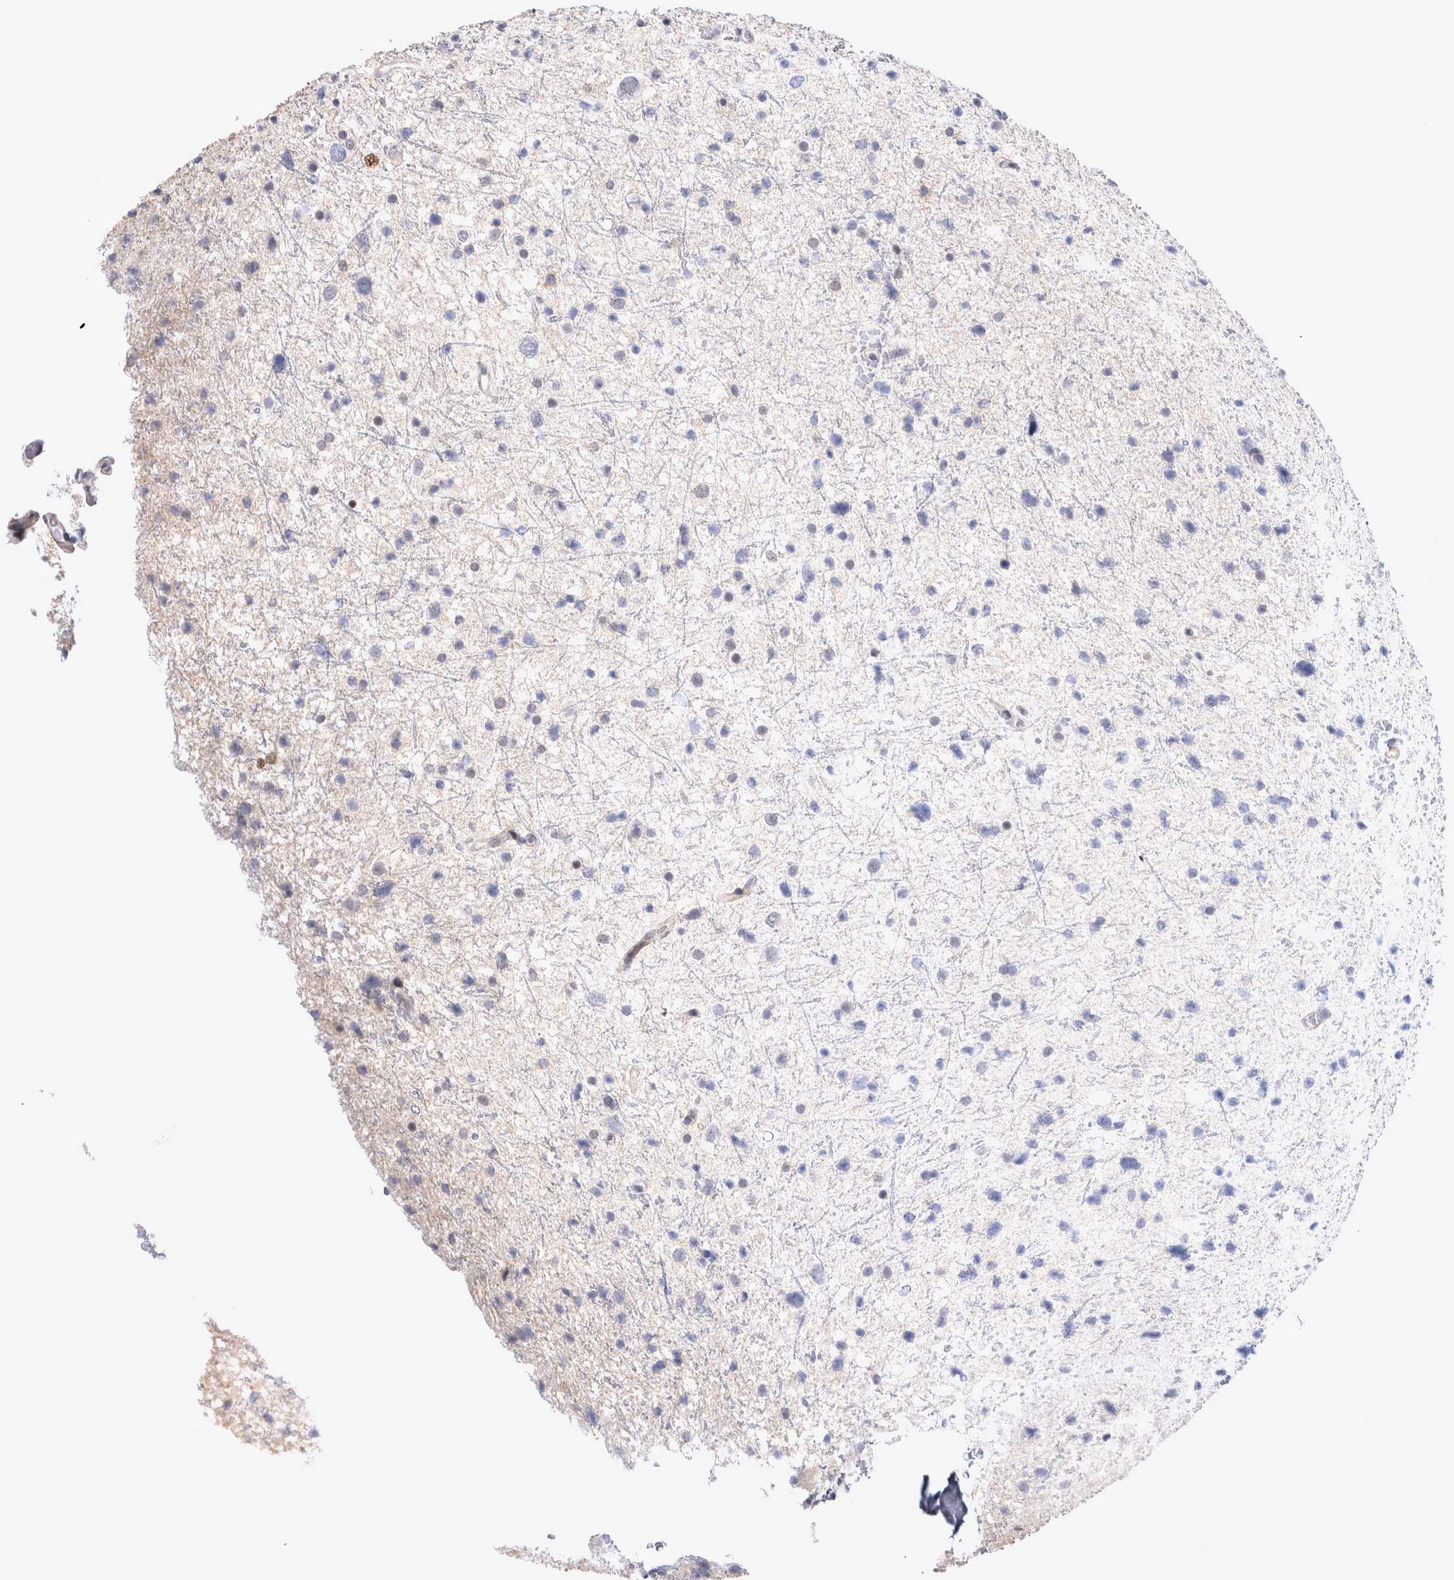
{"staining": {"intensity": "negative", "quantity": "none", "location": "none"}, "tissue": "glioma", "cell_type": "Tumor cells", "image_type": "cancer", "snomed": [{"axis": "morphology", "description": "Glioma, malignant, Low grade"}, {"axis": "topography", "description": "Brain"}], "caption": "Immunohistochemistry (IHC) photomicrograph of human malignant glioma (low-grade) stained for a protein (brown), which reveals no positivity in tumor cells. Brightfield microscopy of immunohistochemistry (IHC) stained with DAB (brown) and hematoxylin (blue), captured at high magnification.", "gene": "KIF18B", "patient": {"sex": "female", "age": 37}}